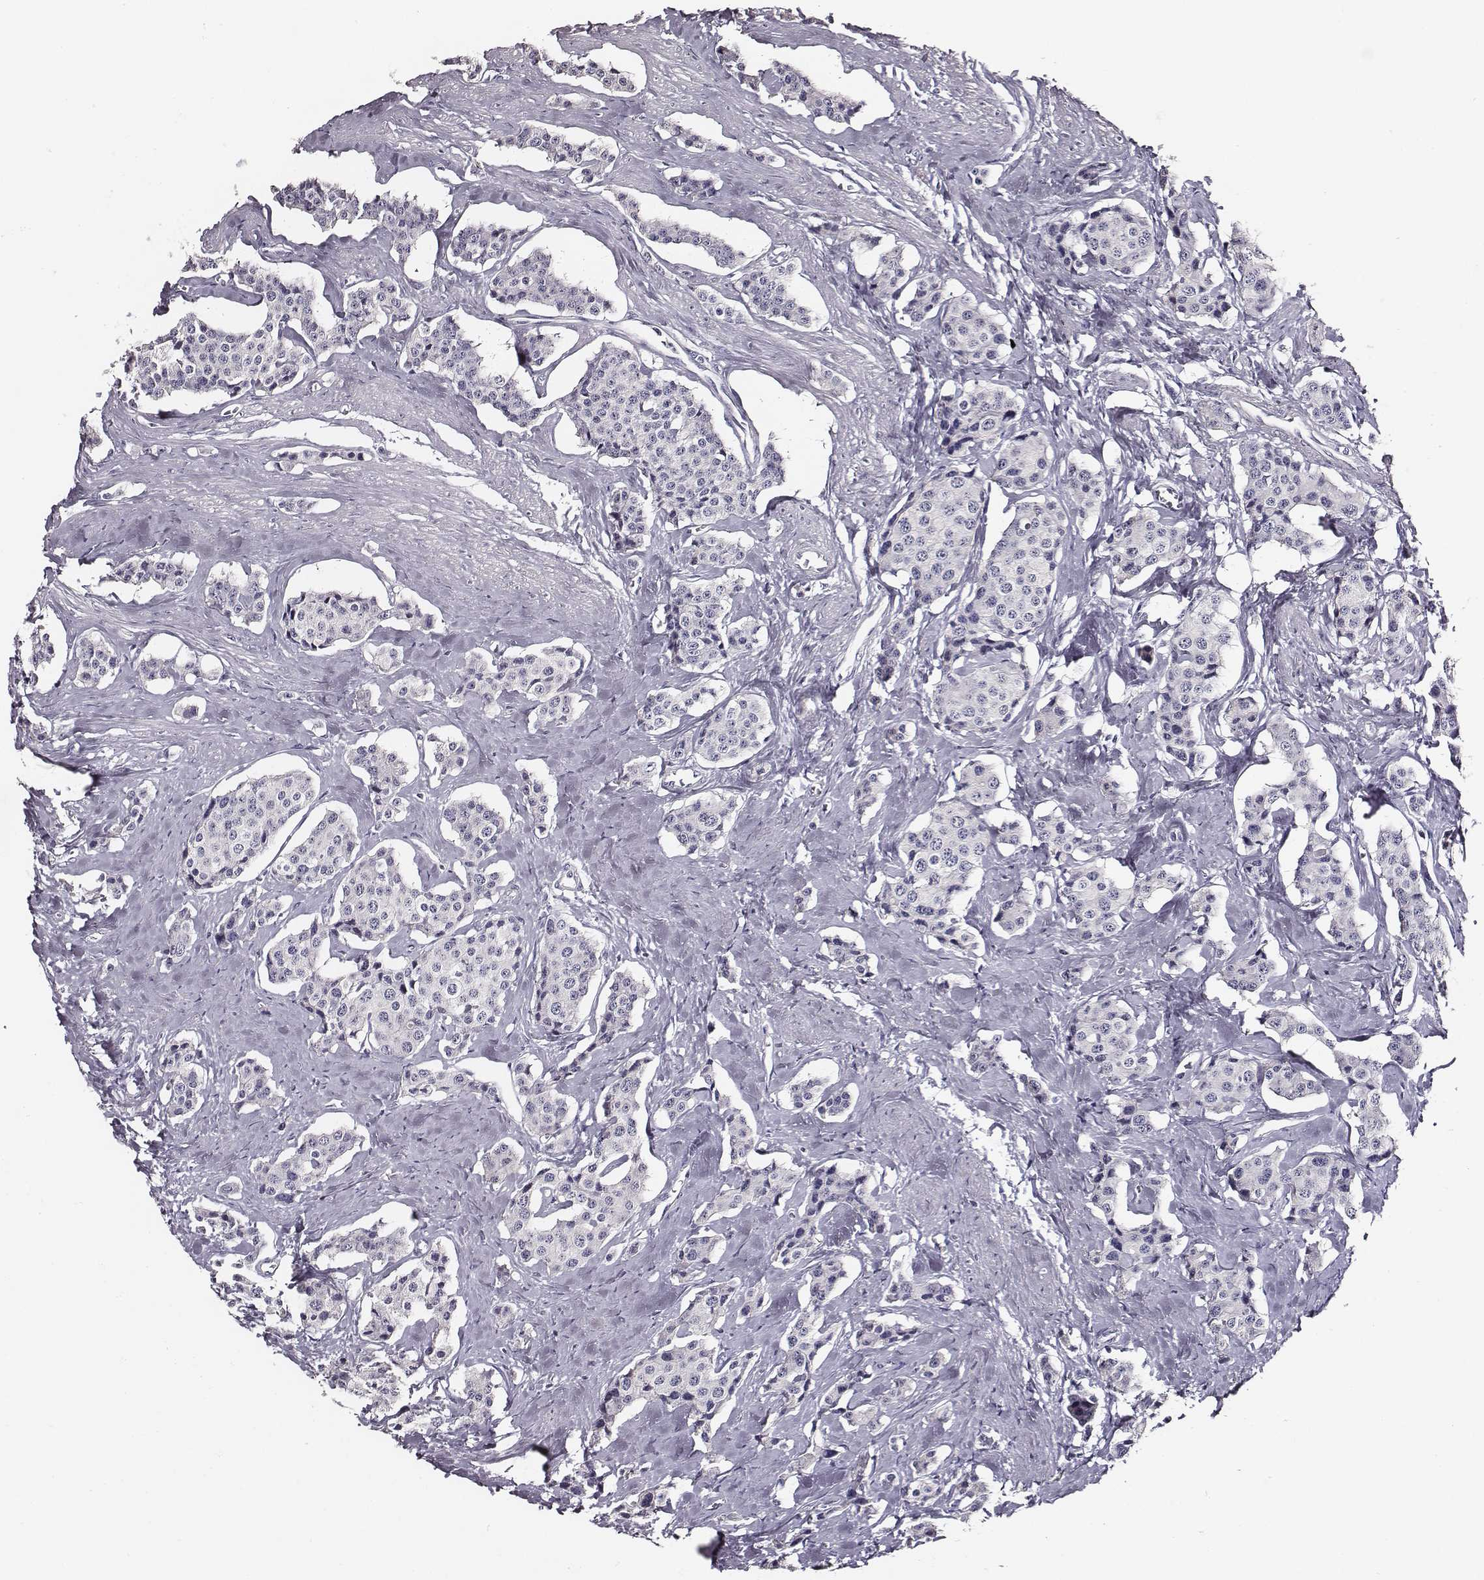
{"staining": {"intensity": "negative", "quantity": "none", "location": "none"}, "tissue": "carcinoid", "cell_type": "Tumor cells", "image_type": "cancer", "snomed": [{"axis": "morphology", "description": "Carcinoid, malignant, NOS"}, {"axis": "topography", "description": "Small intestine"}], "caption": "IHC of human carcinoid (malignant) shows no positivity in tumor cells.", "gene": "AADAT", "patient": {"sex": "female", "age": 64}}